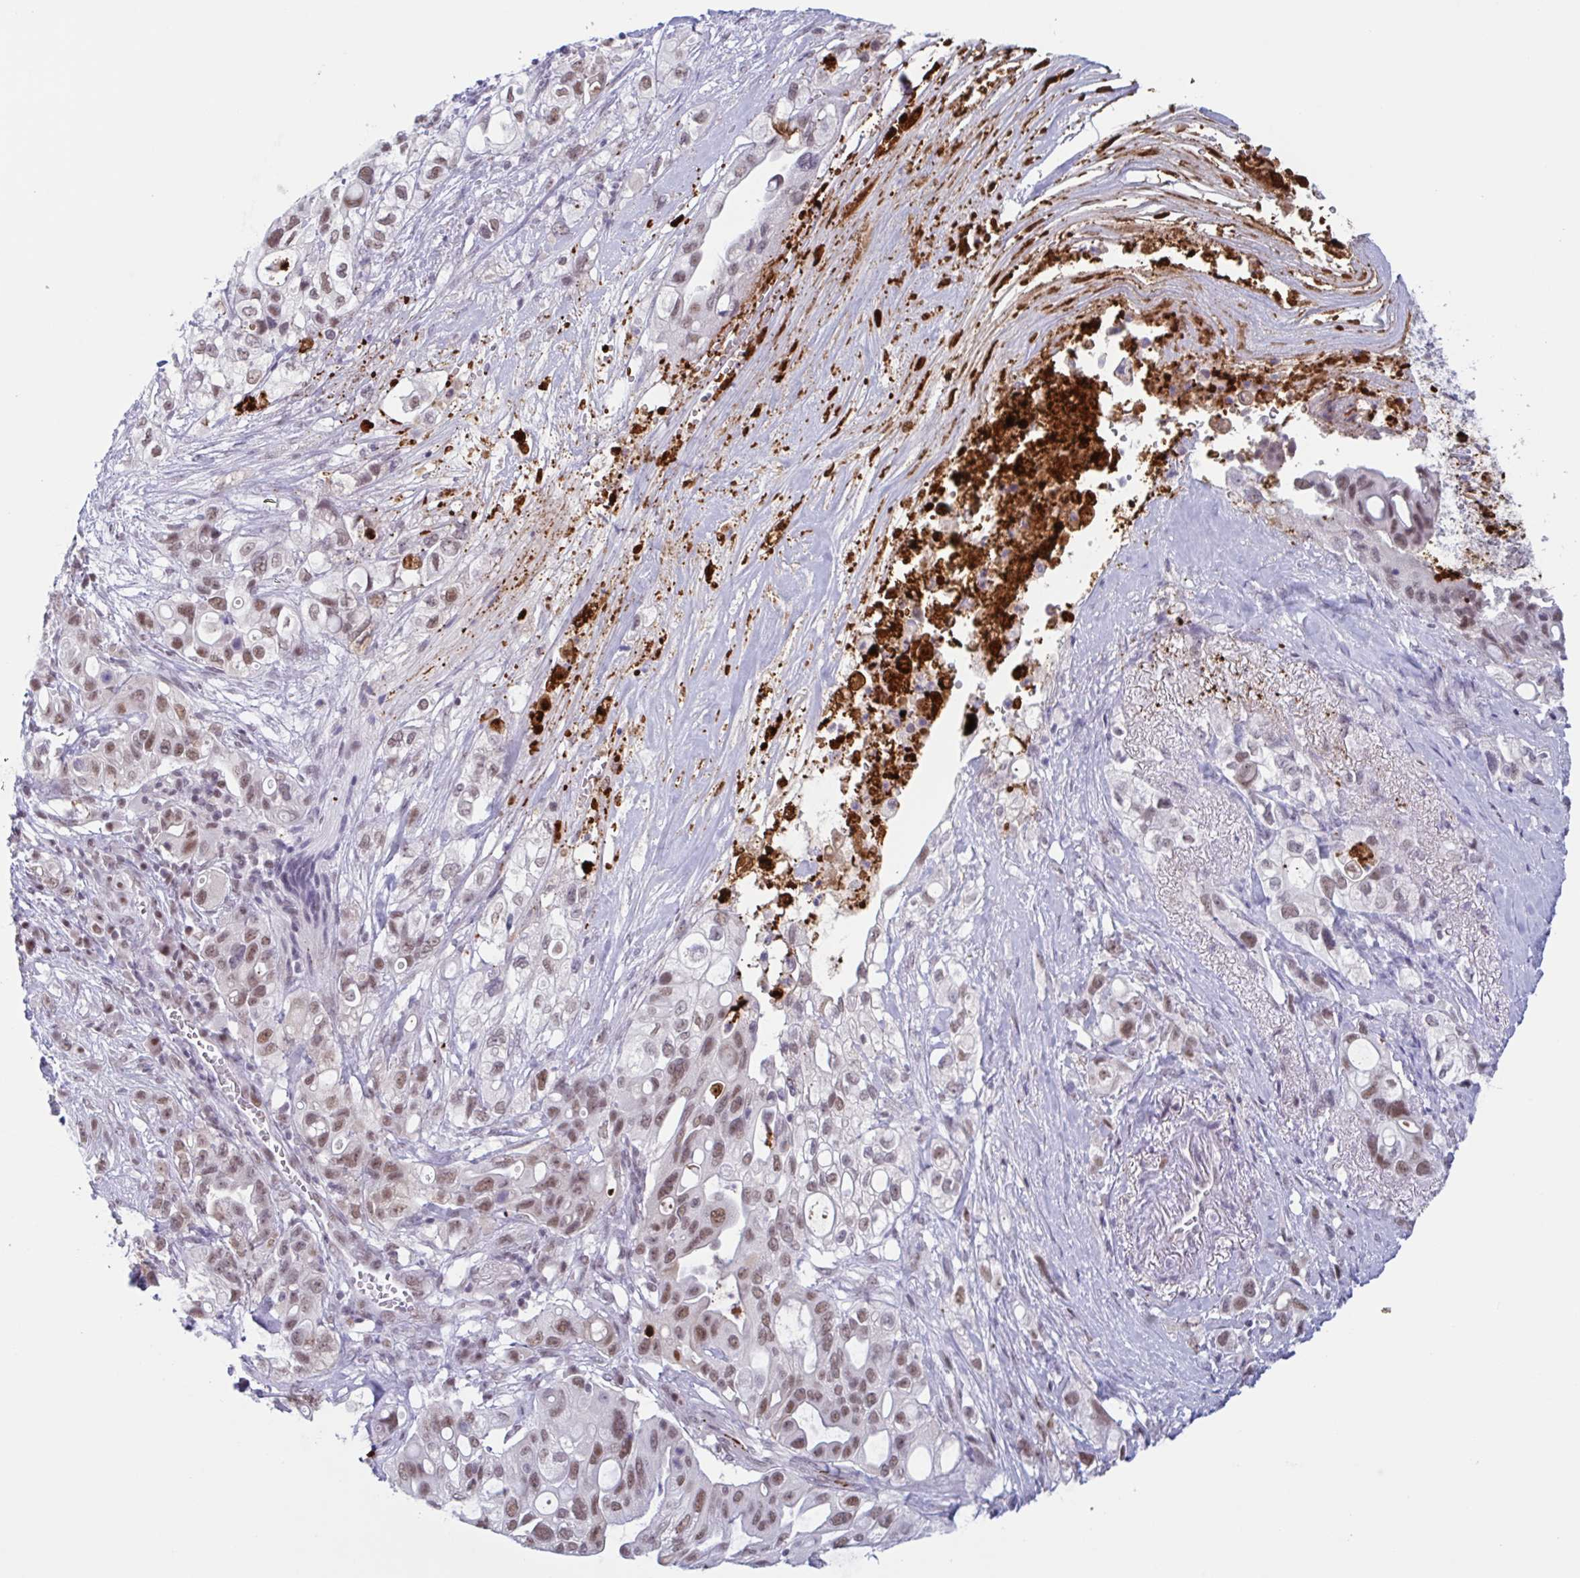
{"staining": {"intensity": "moderate", "quantity": ">75%", "location": "nuclear"}, "tissue": "pancreatic cancer", "cell_type": "Tumor cells", "image_type": "cancer", "snomed": [{"axis": "morphology", "description": "Adenocarcinoma, NOS"}, {"axis": "topography", "description": "Pancreas"}], "caption": "Protein expression analysis of pancreatic cancer exhibits moderate nuclear positivity in about >75% of tumor cells. The protein is stained brown, and the nuclei are stained in blue (DAB IHC with brightfield microscopy, high magnification).", "gene": "PLG", "patient": {"sex": "female", "age": 72}}